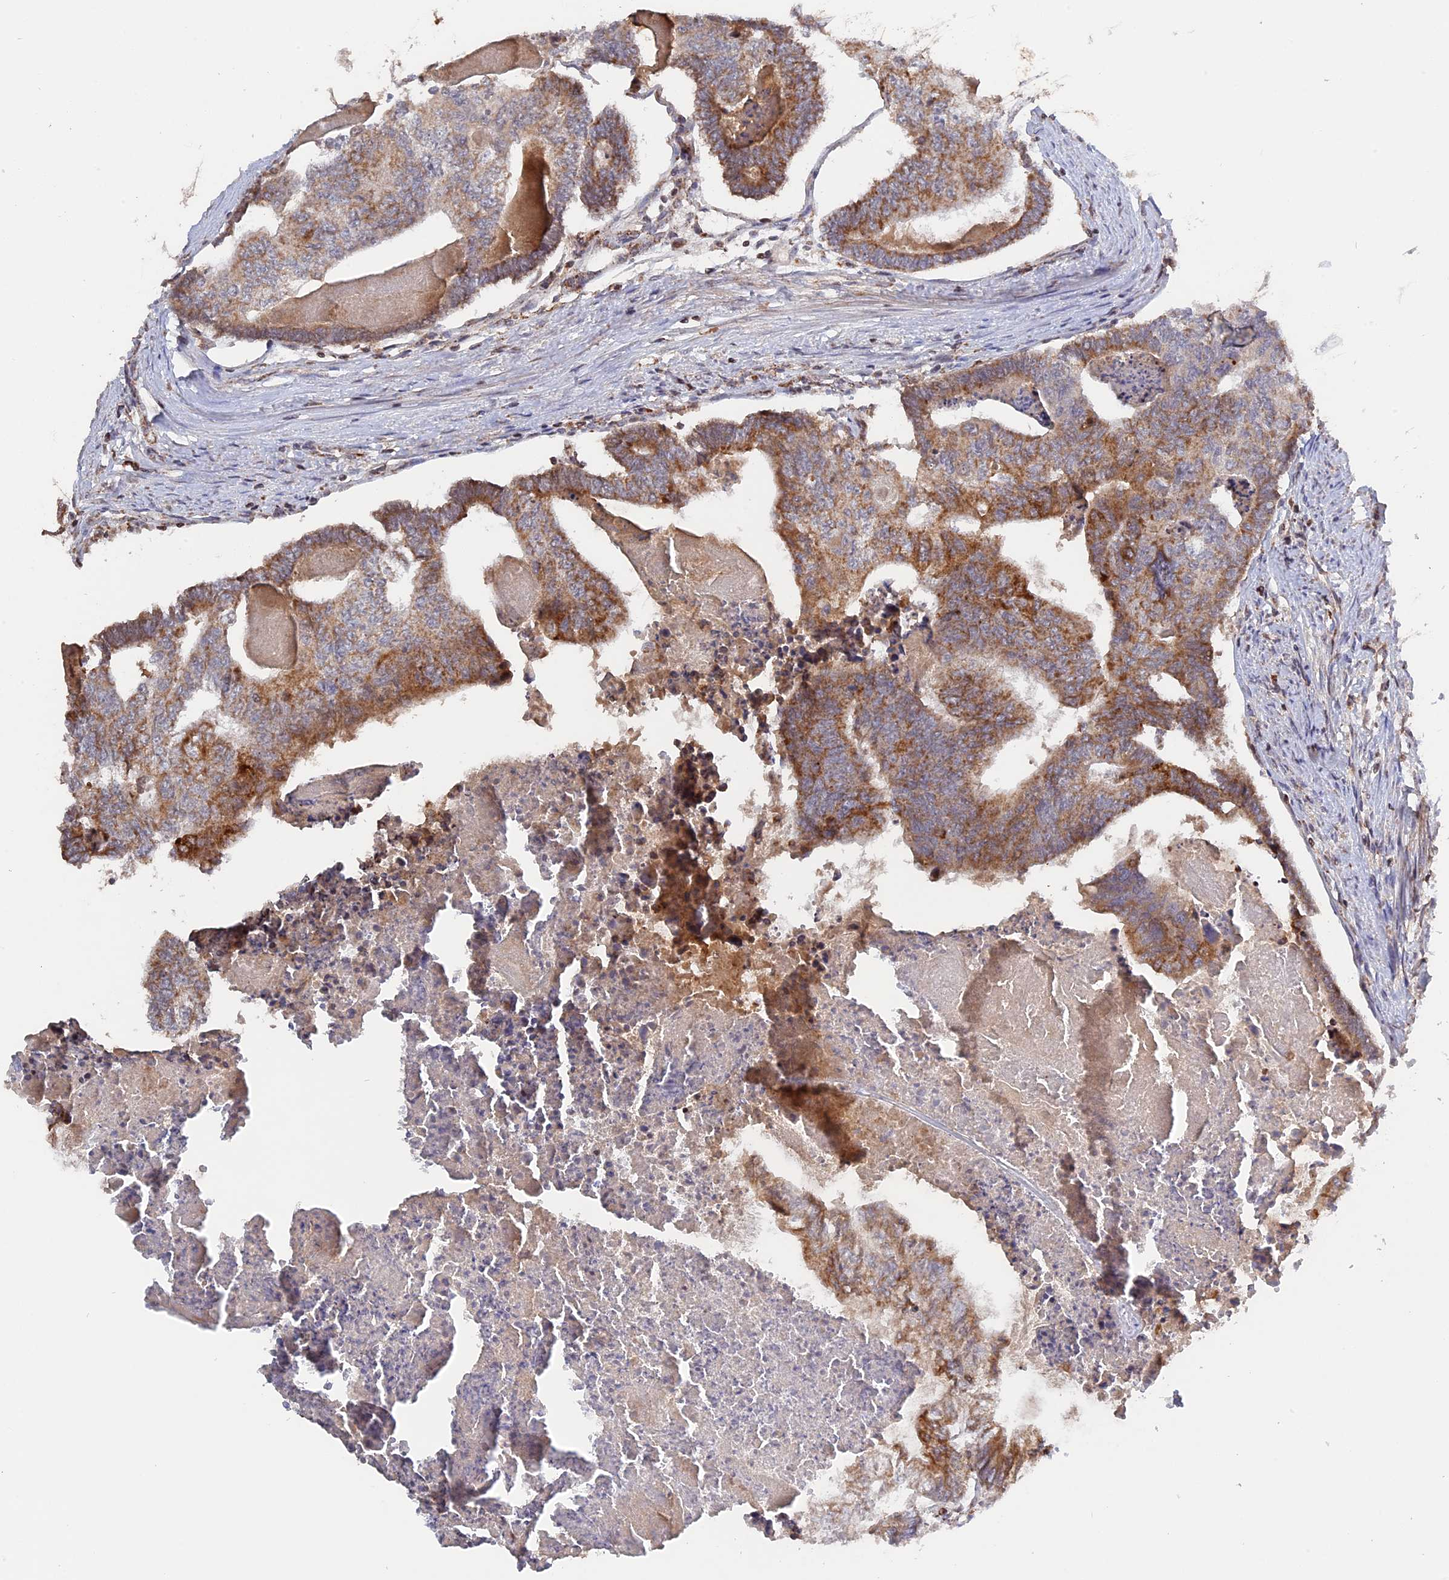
{"staining": {"intensity": "moderate", "quantity": ">75%", "location": "cytoplasmic/membranous"}, "tissue": "colorectal cancer", "cell_type": "Tumor cells", "image_type": "cancer", "snomed": [{"axis": "morphology", "description": "Adenocarcinoma, NOS"}, {"axis": "topography", "description": "Colon"}], "caption": "Colorectal adenocarcinoma stained with immunohistochemistry (IHC) exhibits moderate cytoplasmic/membranous staining in about >75% of tumor cells.", "gene": "MPV17L", "patient": {"sex": "female", "age": 67}}